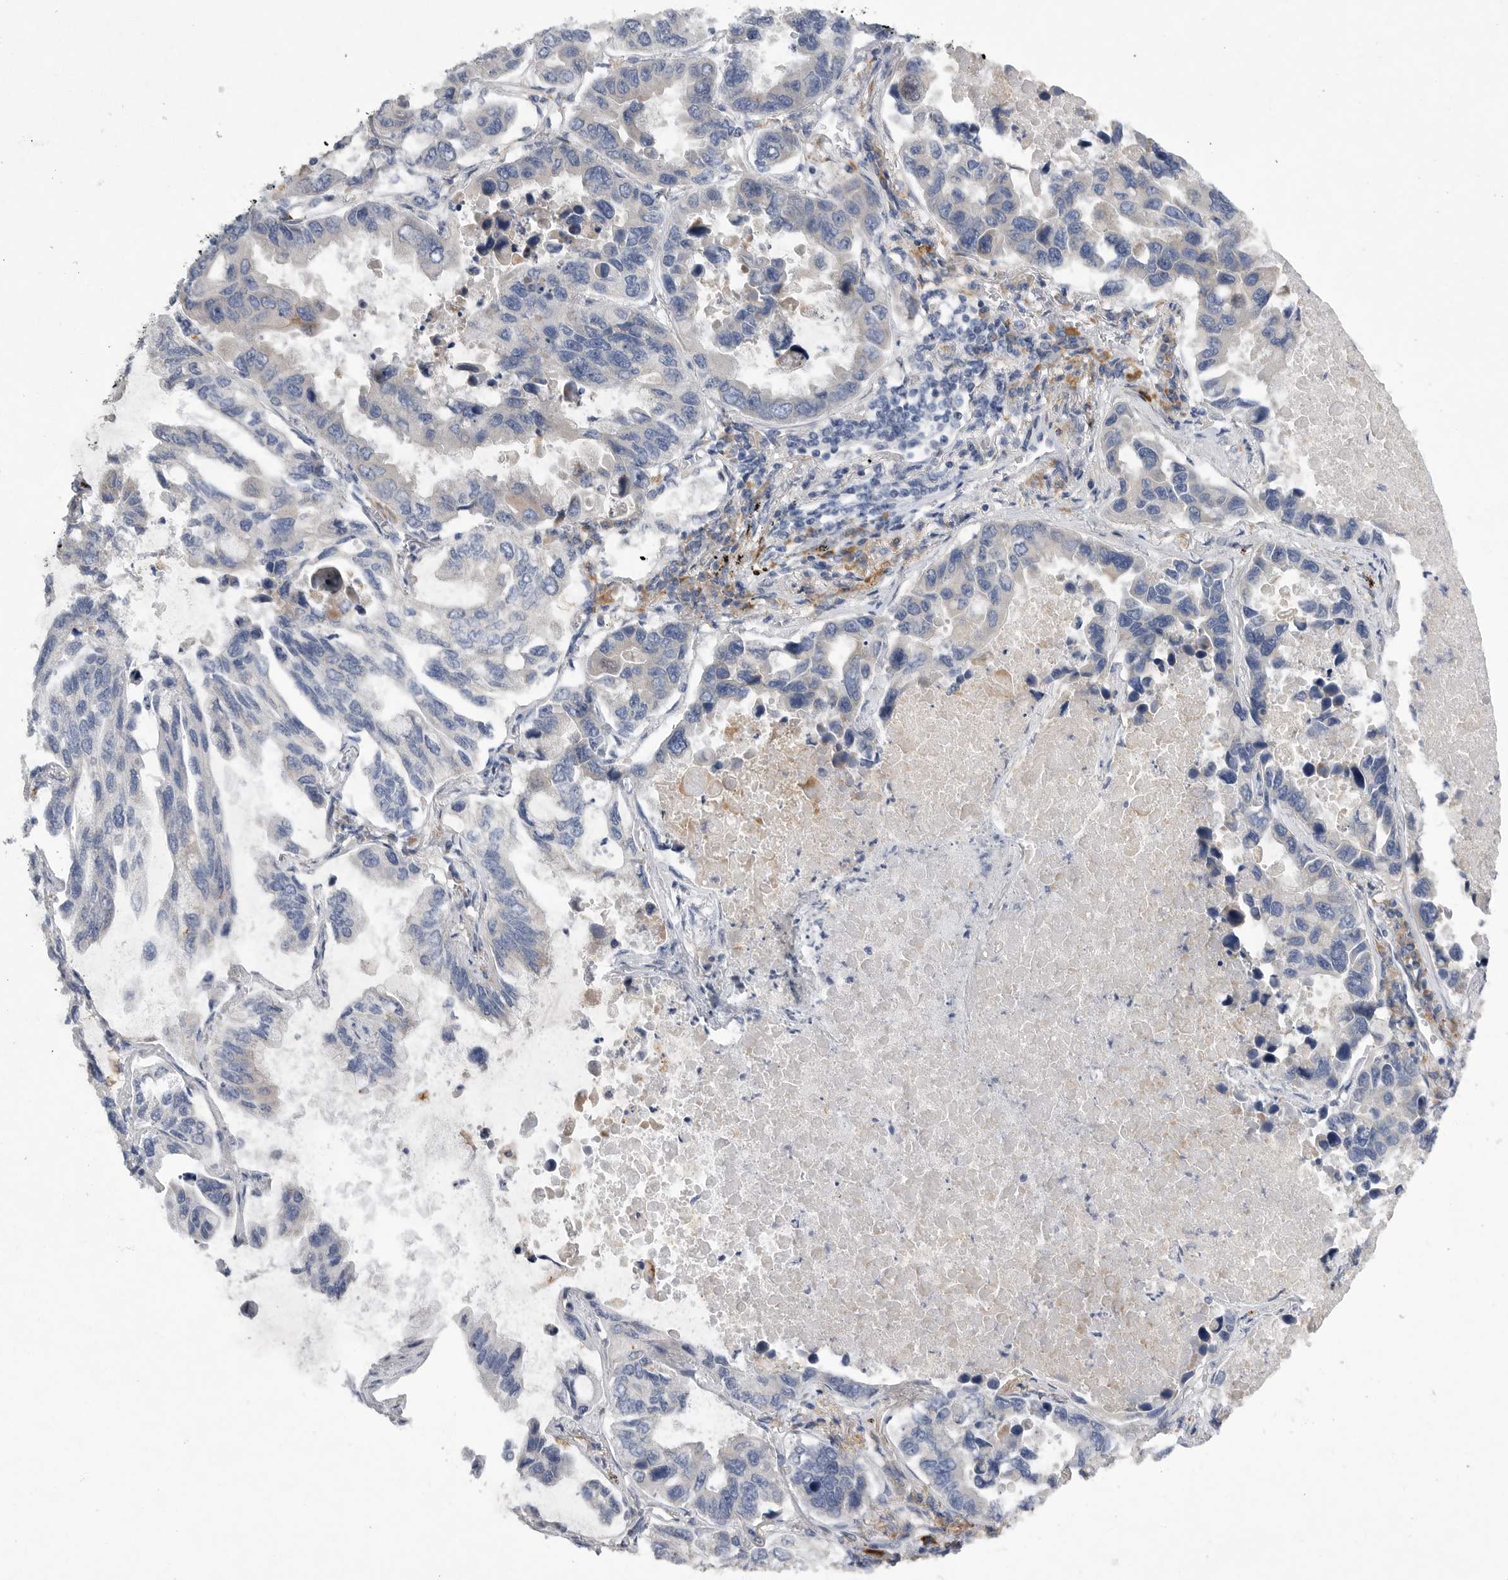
{"staining": {"intensity": "negative", "quantity": "none", "location": "none"}, "tissue": "lung cancer", "cell_type": "Tumor cells", "image_type": "cancer", "snomed": [{"axis": "morphology", "description": "Adenocarcinoma, NOS"}, {"axis": "topography", "description": "Lung"}], "caption": "Tumor cells show no significant protein staining in lung adenocarcinoma.", "gene": "EDEM3", "patient": {"sex": "male", "age": 64}}